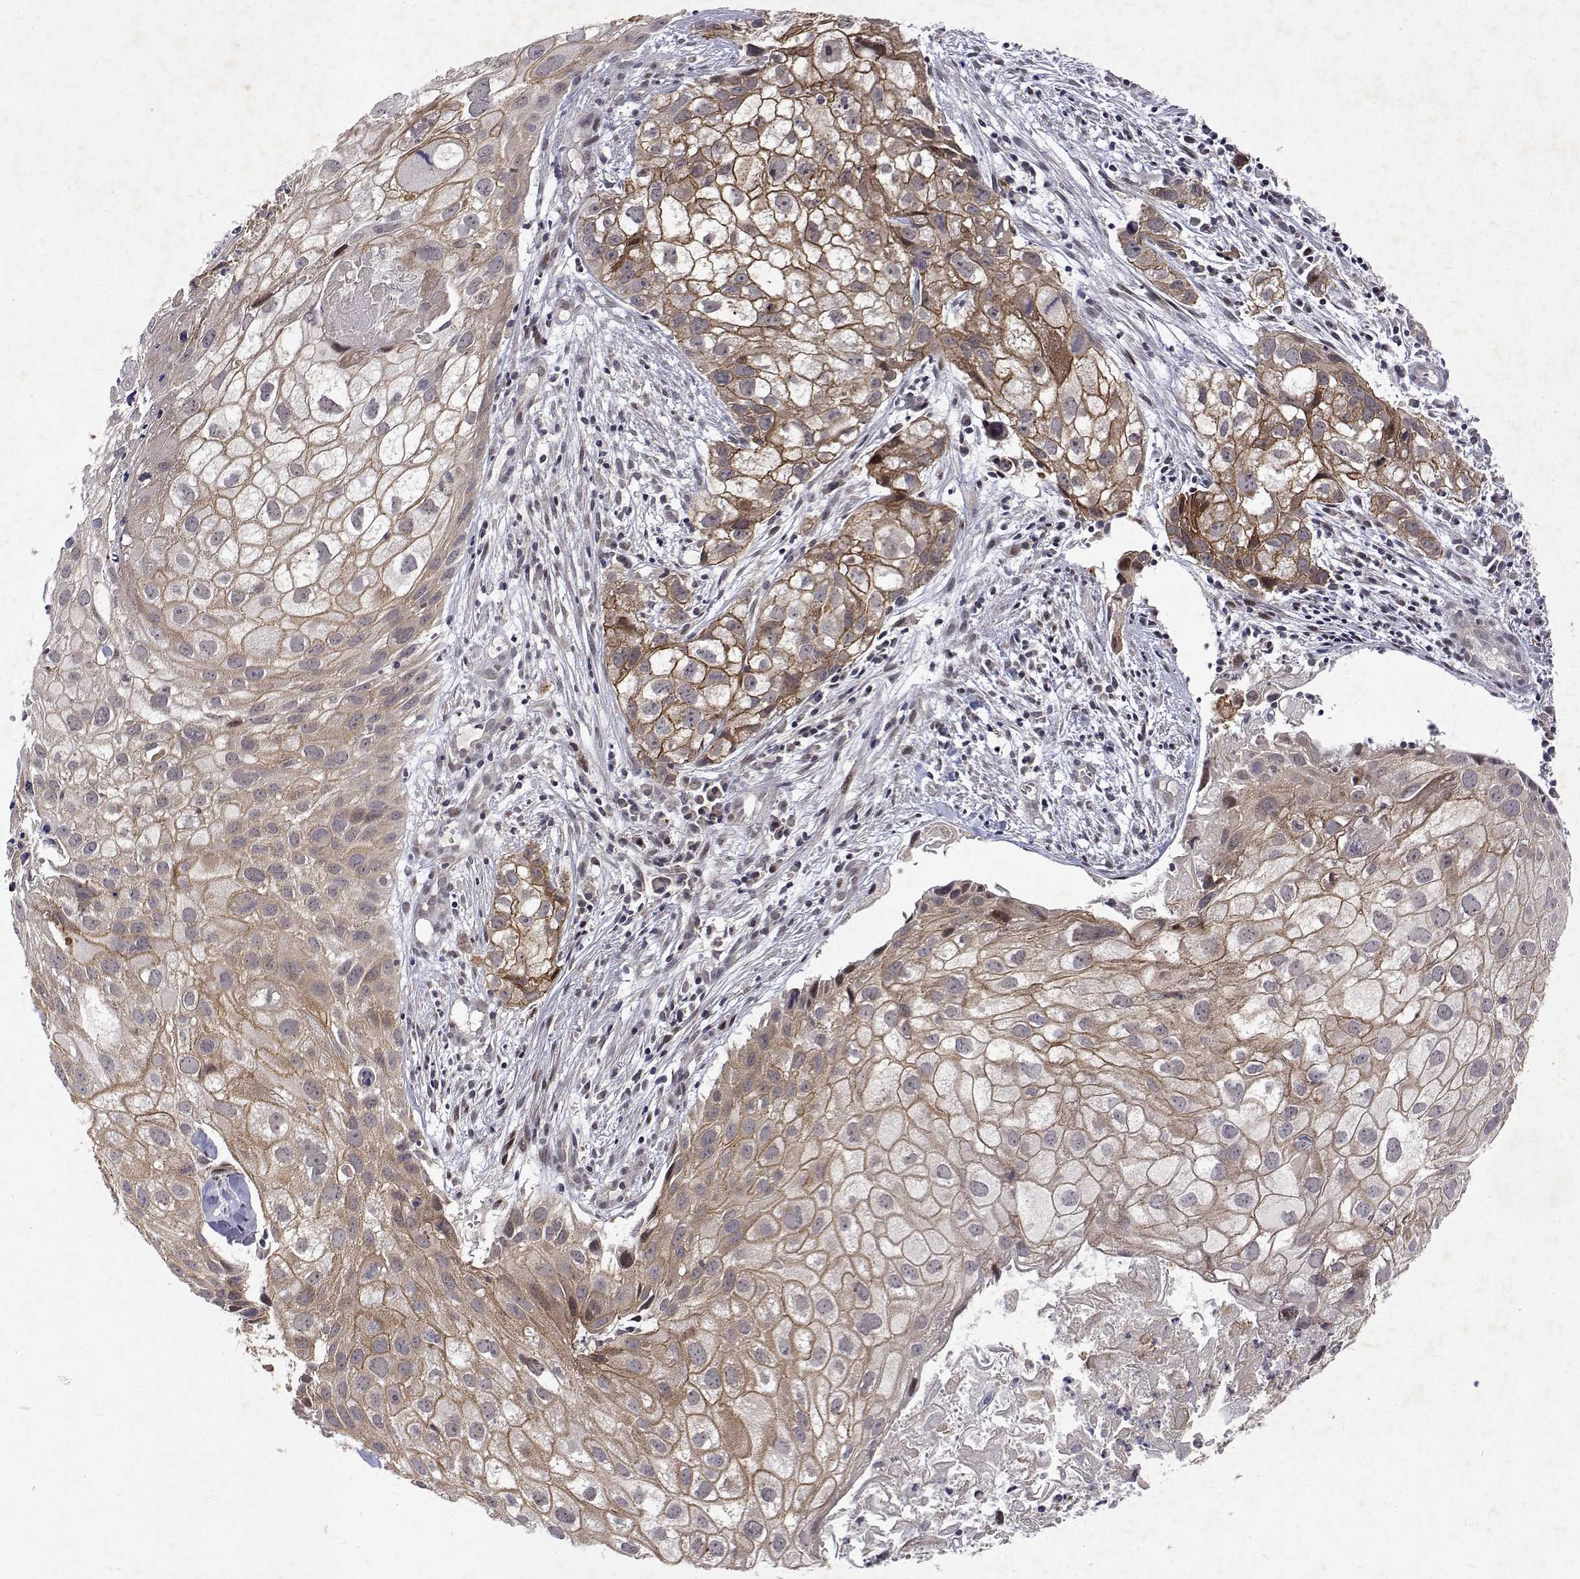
{"staining": {"intensity": "moderate", "quantity": "25%-75%", "location": "cytoplasmic/membranous"}, "tissue": "cervical cancer", "cell_type": "Tumor cells", "image_type": "cancer", "snomed": [{"axis": "morphology", "description": "Squamous cell carcinoma, NOS"}, {"axis": "topography", "description": "Cervix"}], "caption": "About 25%-75% of tumor cells in human cervical cancer display moderate cytoplasmic/membranous protein positivity as visualized by brown immunohistochemical staining.", "gene": "ALKBH8", "patient": {"sex": "female", "age": 53}}